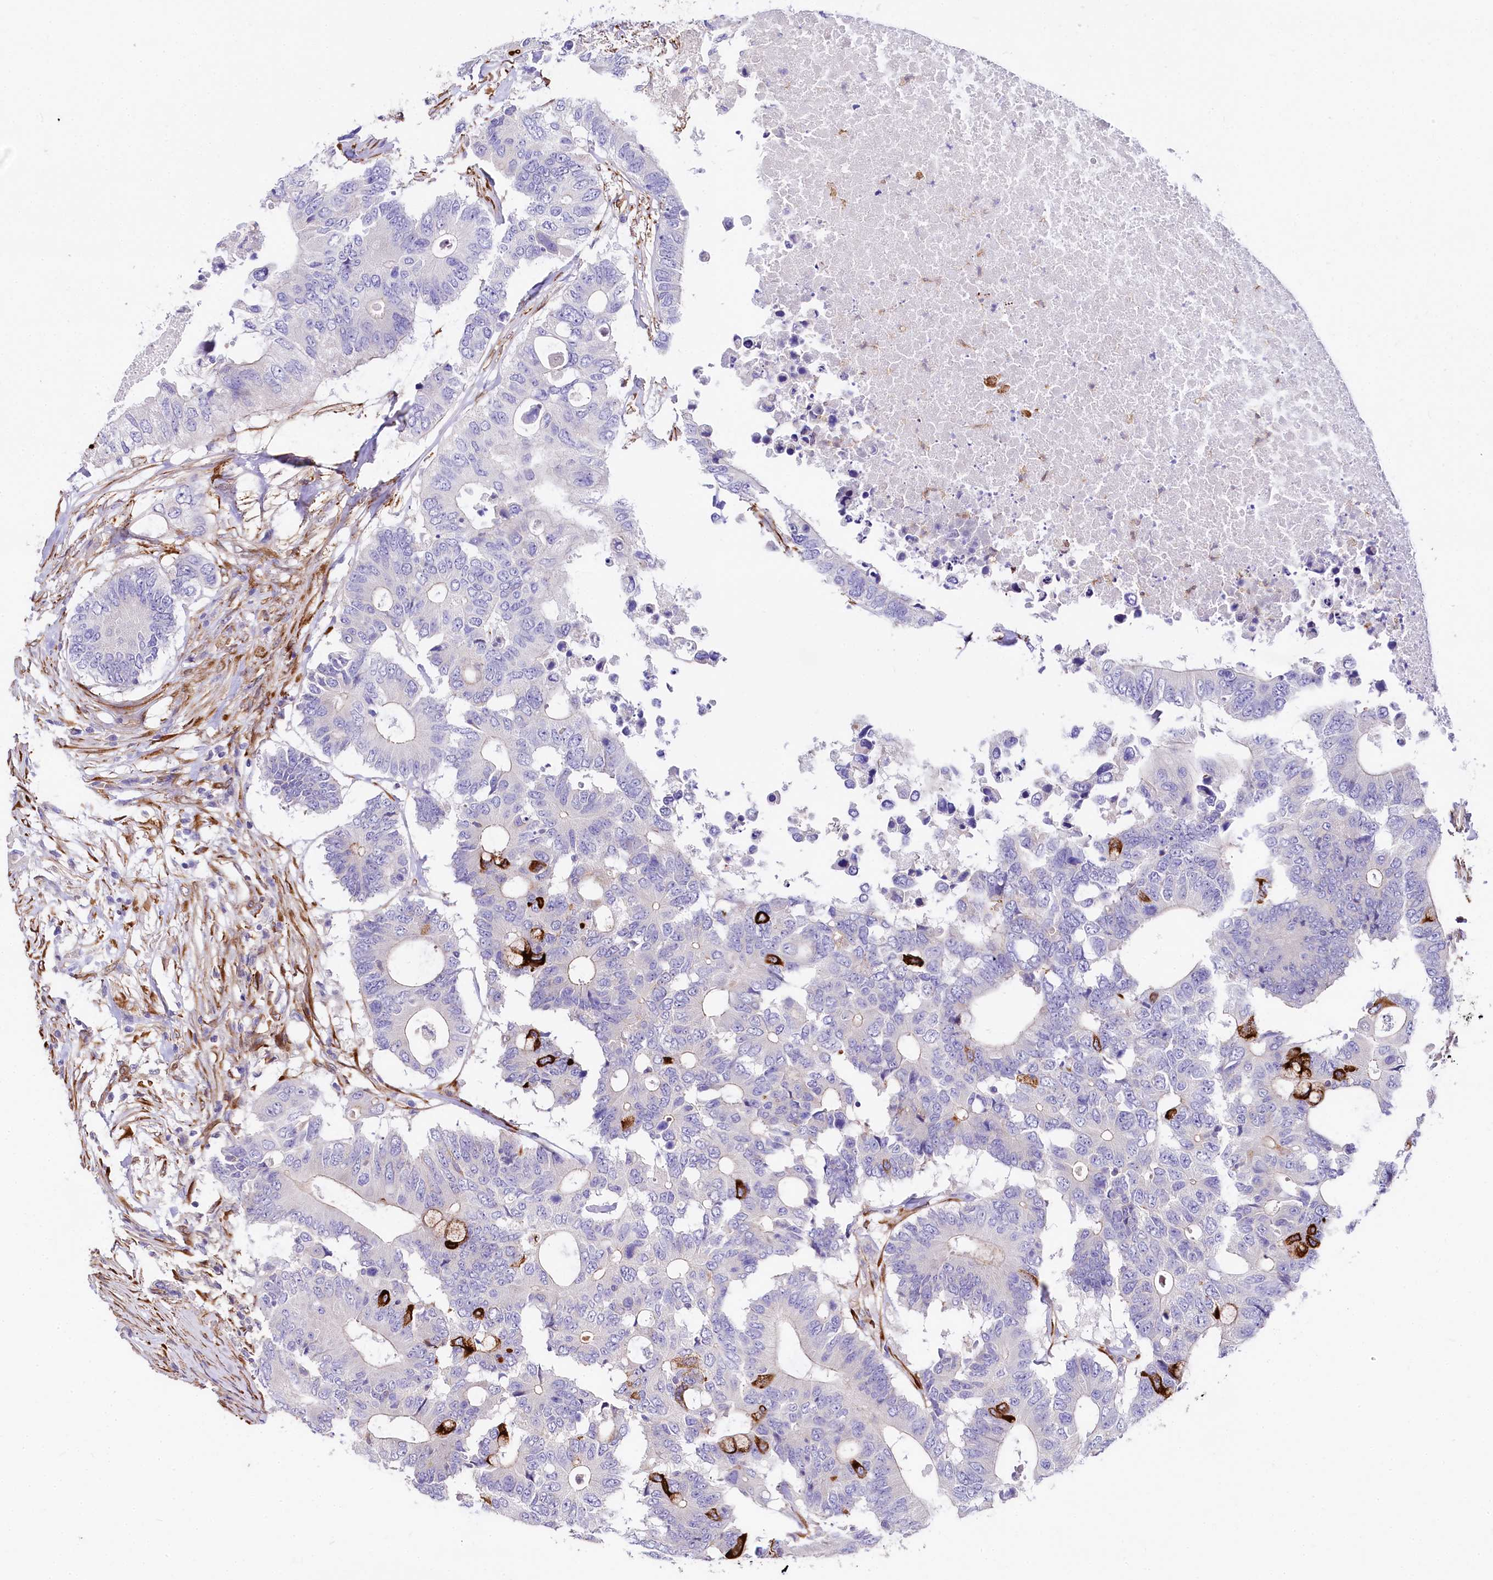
{"staining": {"intensity": "strong", "quantity": "<25%", "location": "cytoplasmic/membranous"}, "tissue": "colorectal cancer", "cell_type": "Tumor cells", "image_type": "cancer", "snomed": [{"axis": "morphology", "description": "Adenocarcinoma, NOS"}, {"axis": "topography", "description": "Colon"}], "caption": "Adenocarcinoma (colorectal) stained for a protein displays strong cytoplasmic/membranous positivity in tumor cells. The staining is performed using DAB brown chromogen to label protein expression. The nuclei are counter-stained blue using hematoxylin.", "gene": "FCHSD2", "patient": {"sex": "male", "age": 71}}